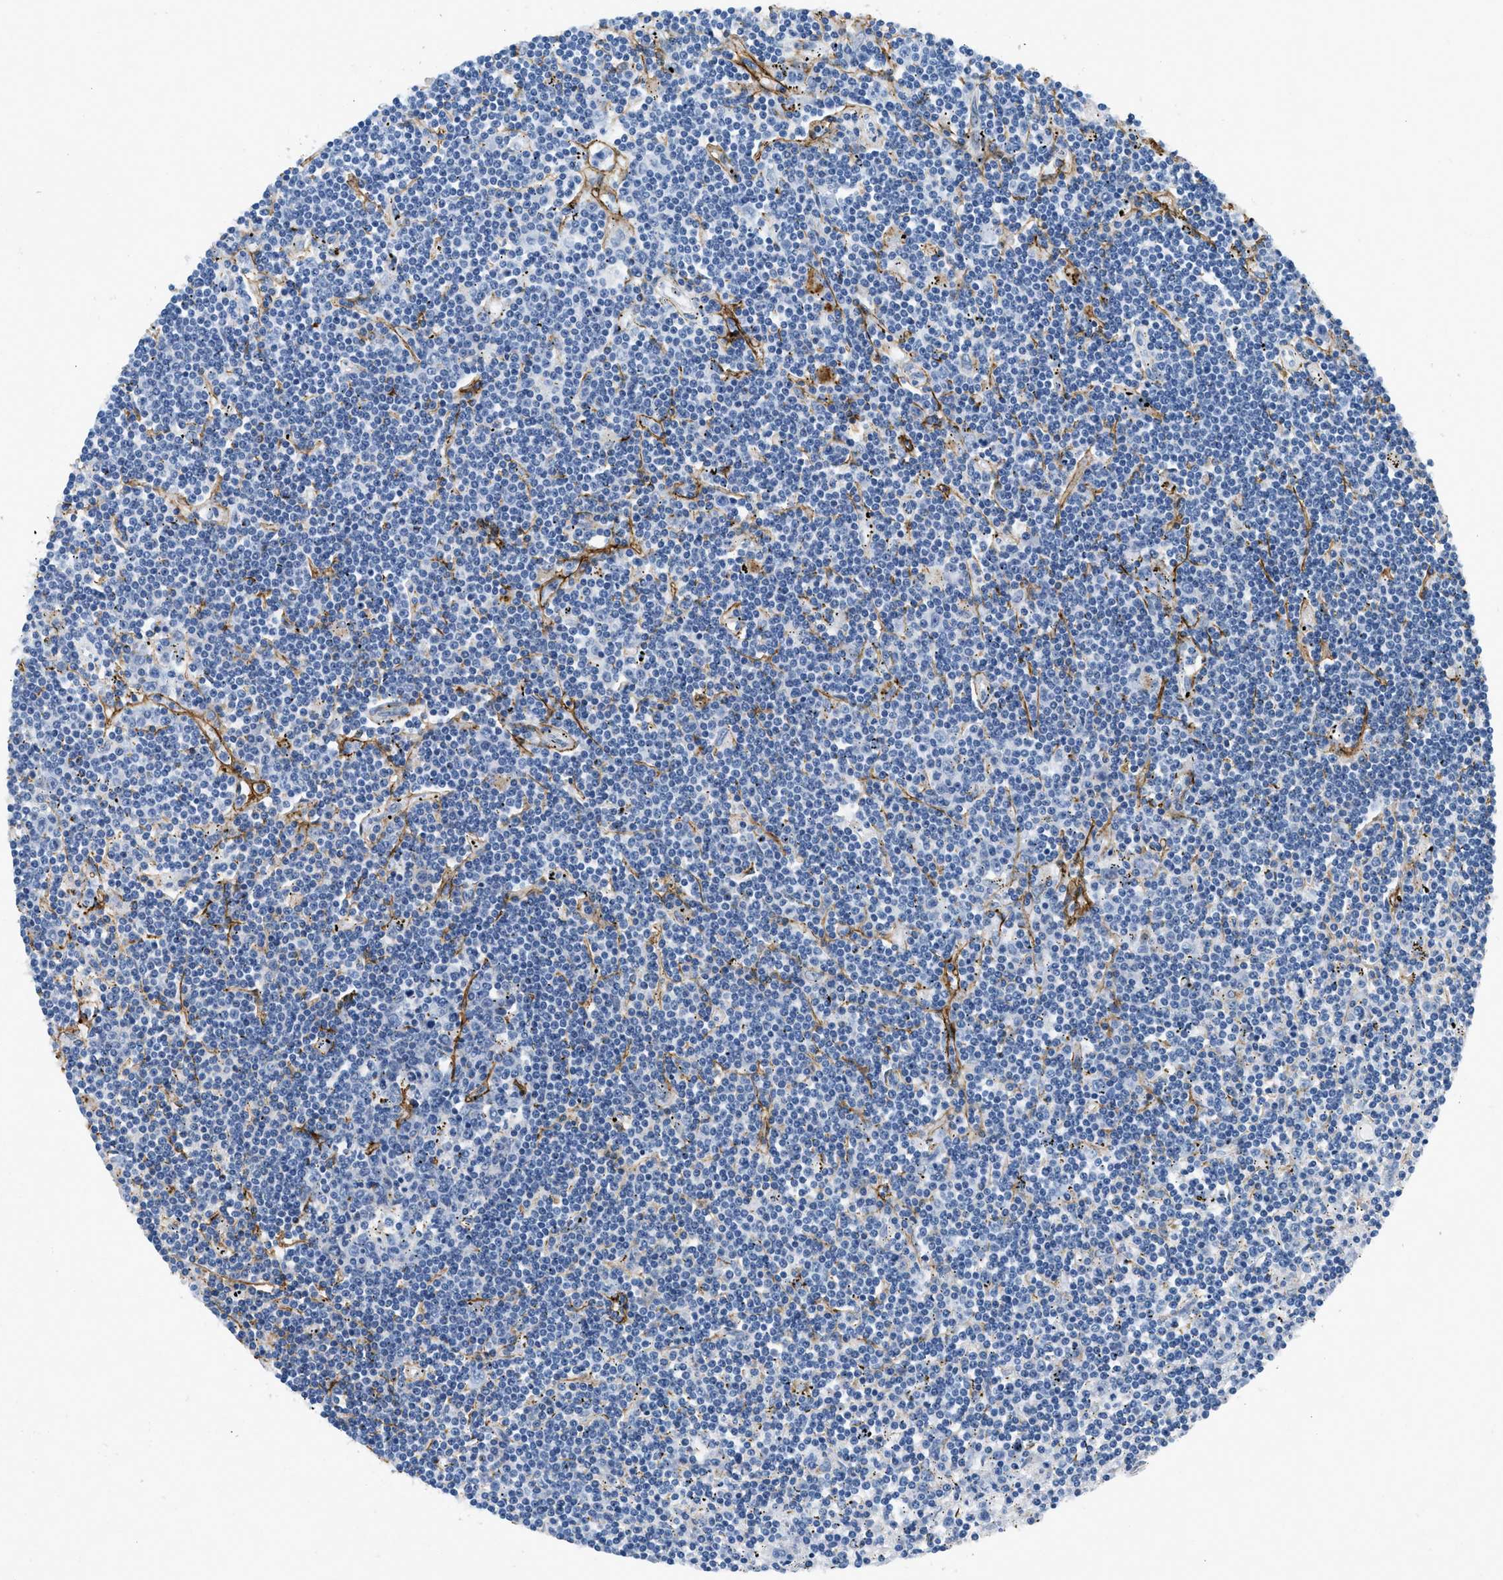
{"staining": {"intensity": "negative", "quantity": "none", "location": "none"}, "tissue": "lymphoma", "cell_type": "Tumor cells", "image_type": "cancer", "snomed": [{"axis": "morphology", "description": "Malignant lymphoma, non-Hodgkin's type, Low grade"}, {"axis": "topography", "description": "Spleen"}], "caption": "The IHC image has no significant expression in tumor cells of lymphoma tissue.", "gene": "FBN1", "patient": {"sex": "male", "age": 76}}